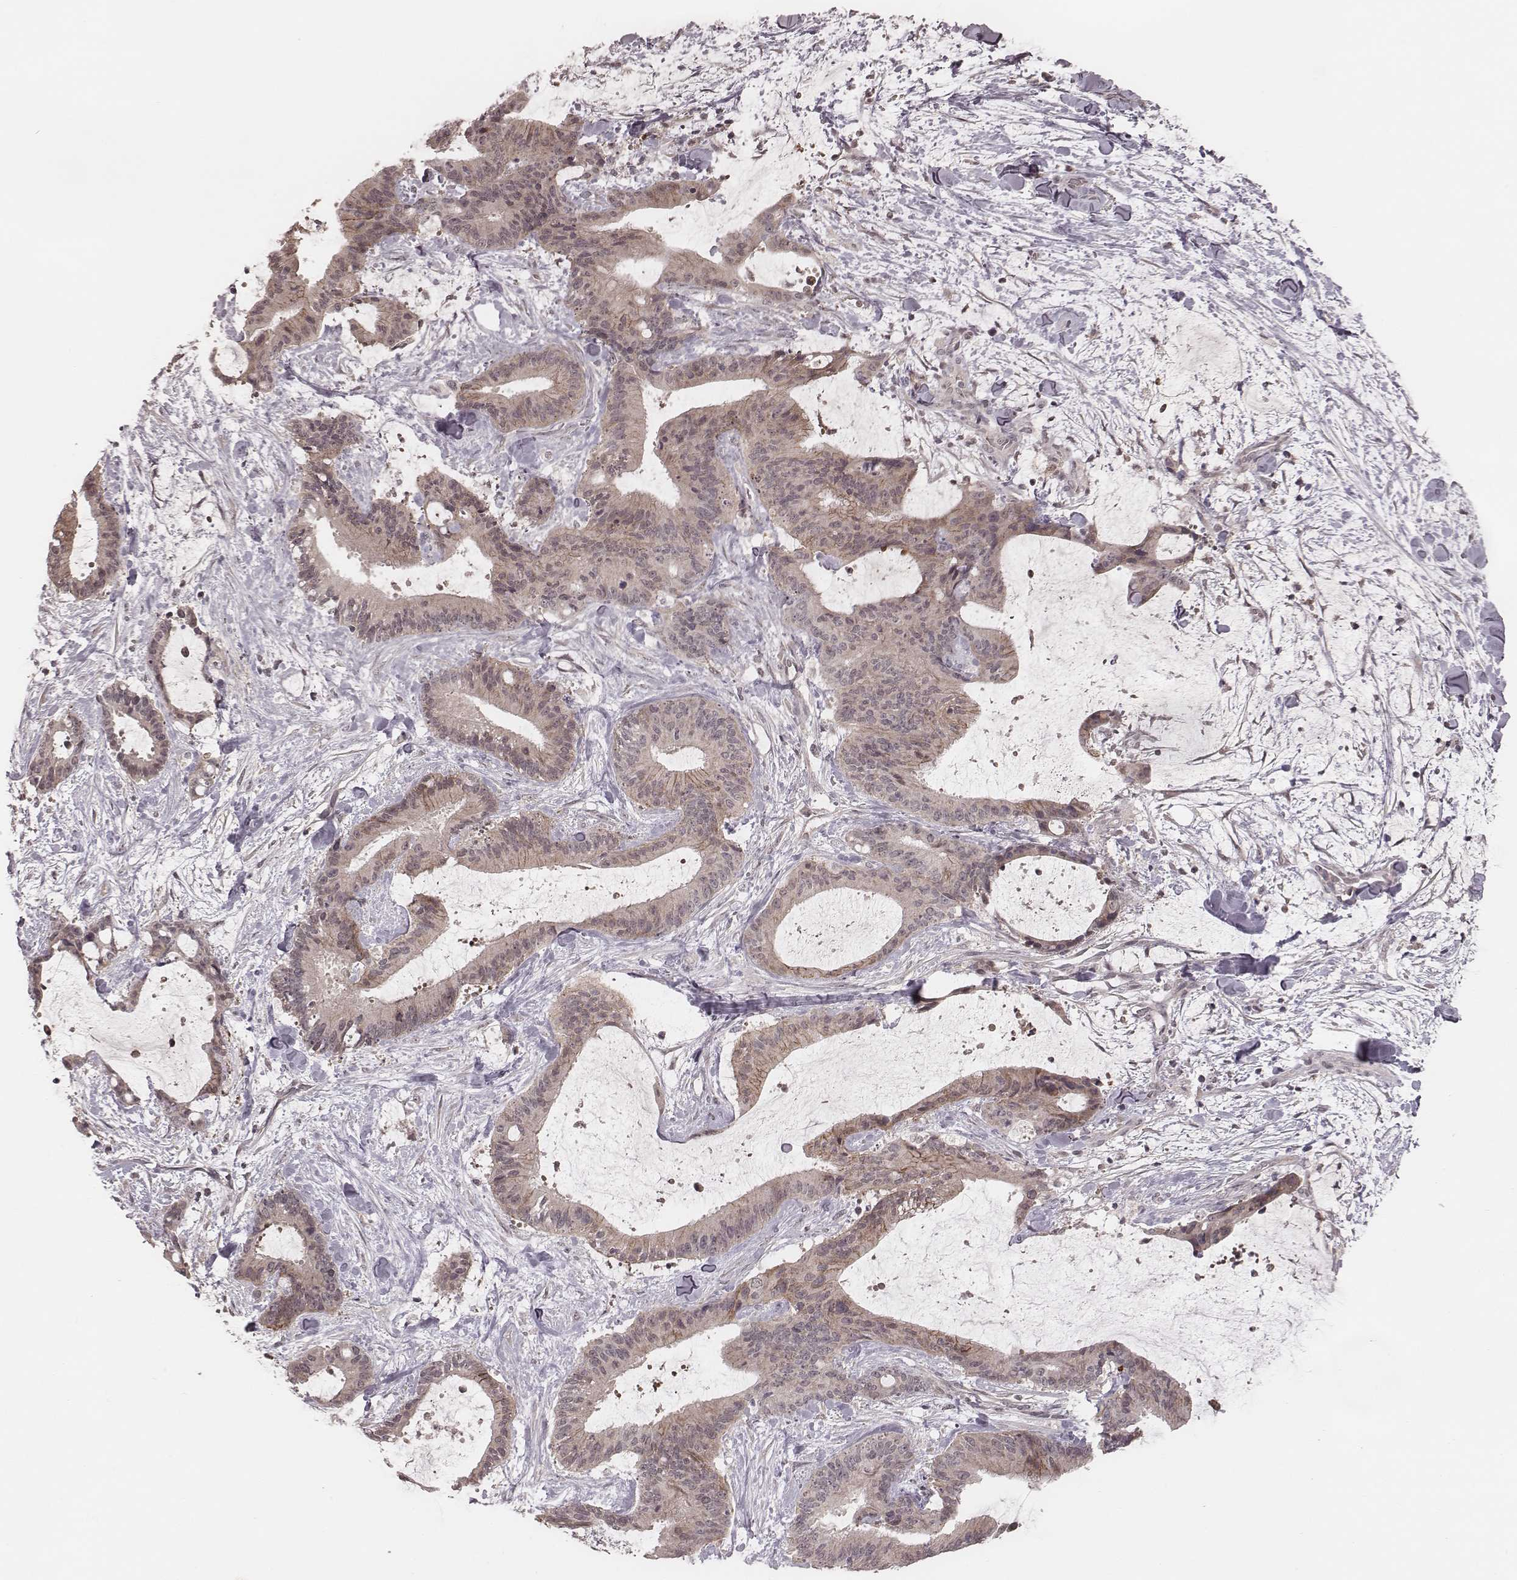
{"staining": {"intensity": "weak", "quantity": "<25%", "location": "cytoplasmic/membranous"}, "tissue": "liver cancer", "cell_type": "Tumor cells", "image_type": "cancer", "snomed": [{"axis": "morphology", "description": "Cholangiocarcinoma"}, {"axis": "topography", "description": "Liver"}], "caption": "High power microscopy photomicrograph of an immunohistochemistry image of liver cholangiocarcinoma, revealing no significant positivity in tumor cells. (Brightfield microscopy of DAB (3,3'-diaminobenzidine) immunohistochemistry (IHC) at high magnification).", "gene": "IL5", "patient": {"sex": "female", "age": 73}}